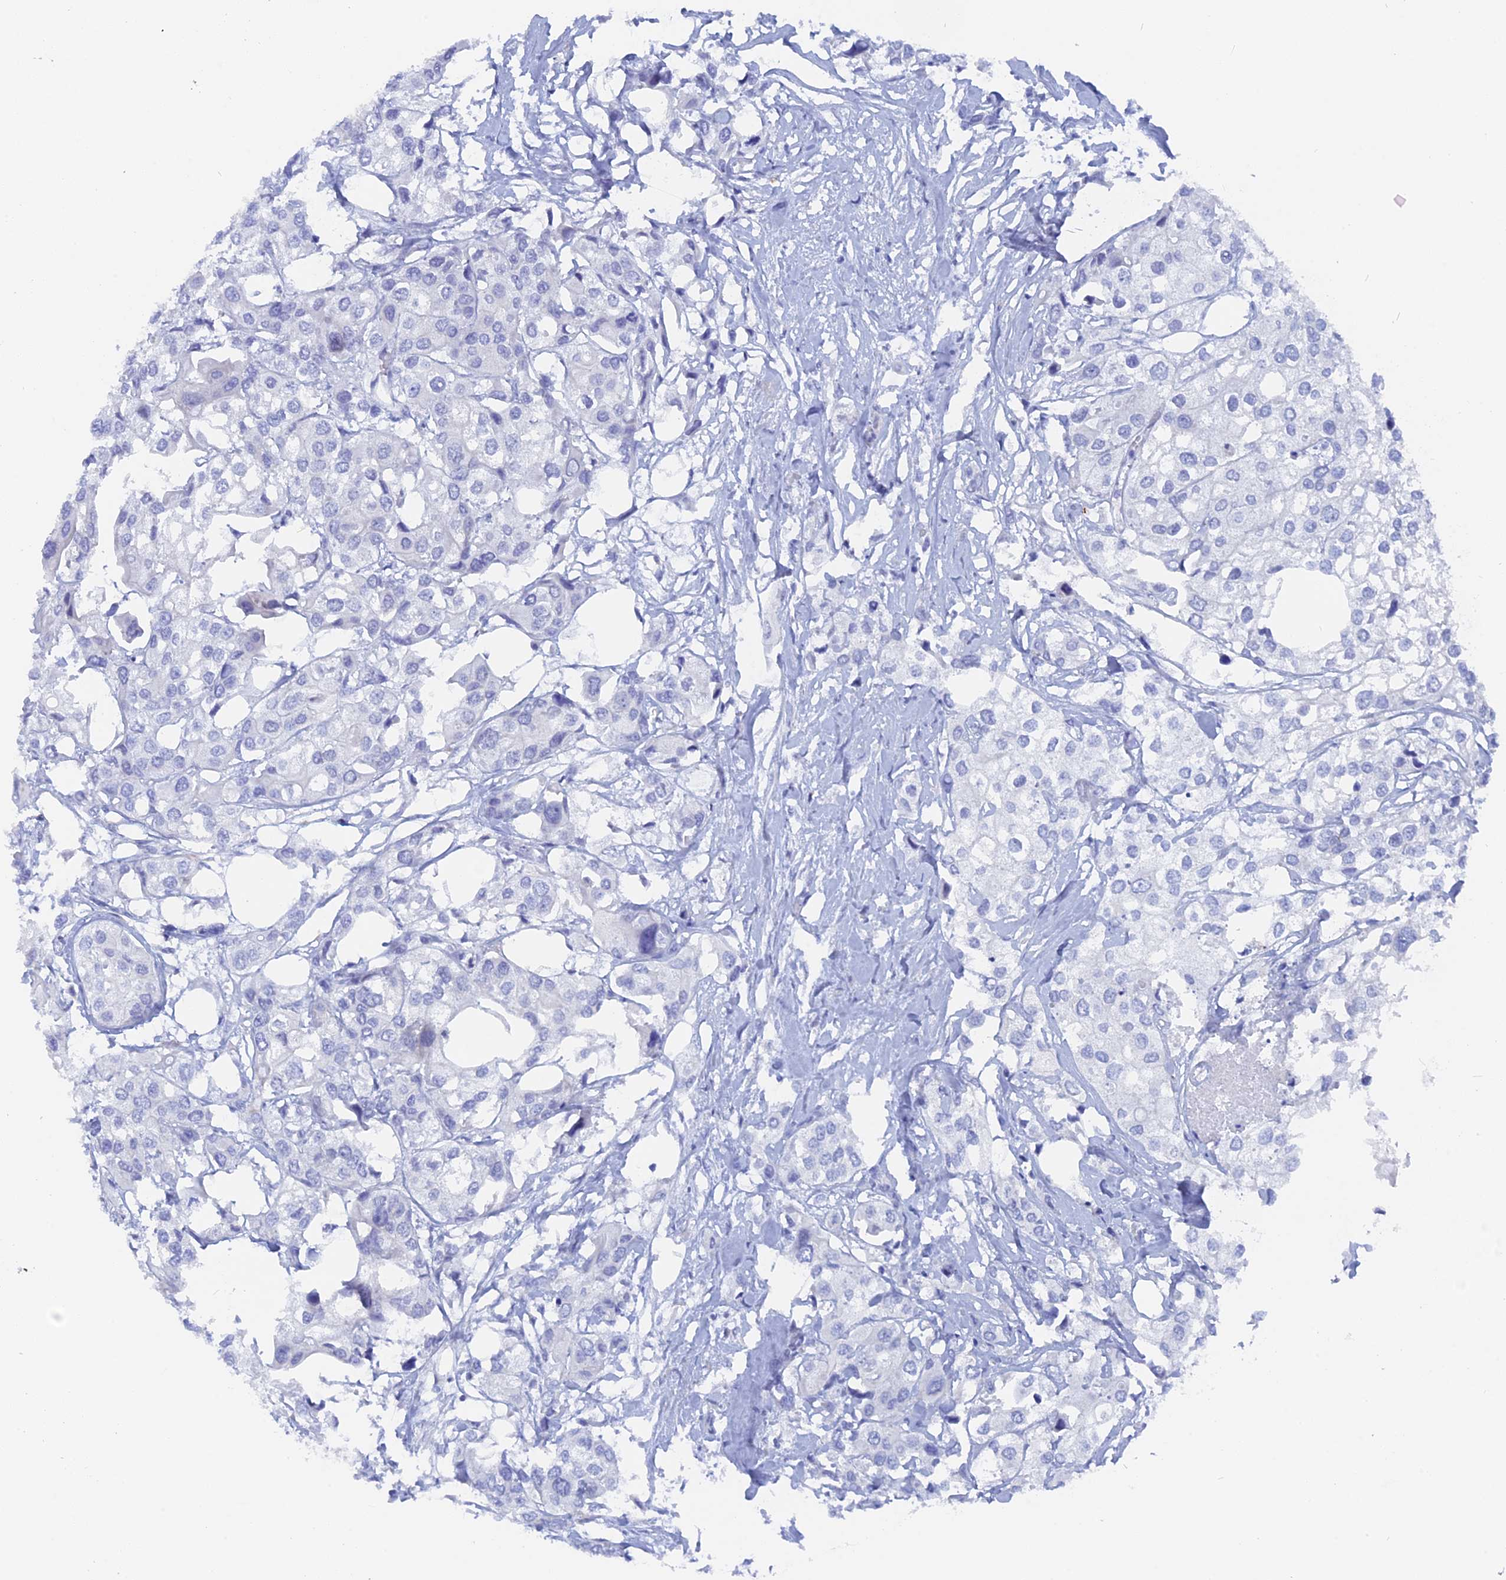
{"staining": {"intensity": "negative", "quantity": "none", "location": "none"}, "tissue": "urothelial cancer", "cell_type": "Tumor cells", "image_type": "cancer", "snomed": [{"axis": "morphology", "description": "Urothelial carcinoma, High grade"}, {"axis": "topography", "description": "Urinary bladder"}], "caption": "Immunohistochemical staining of urothelial cancer displays no significant staining in tumor cells.", "gene": "DACT3", "patient": {"sex": "male", "age": 64}}